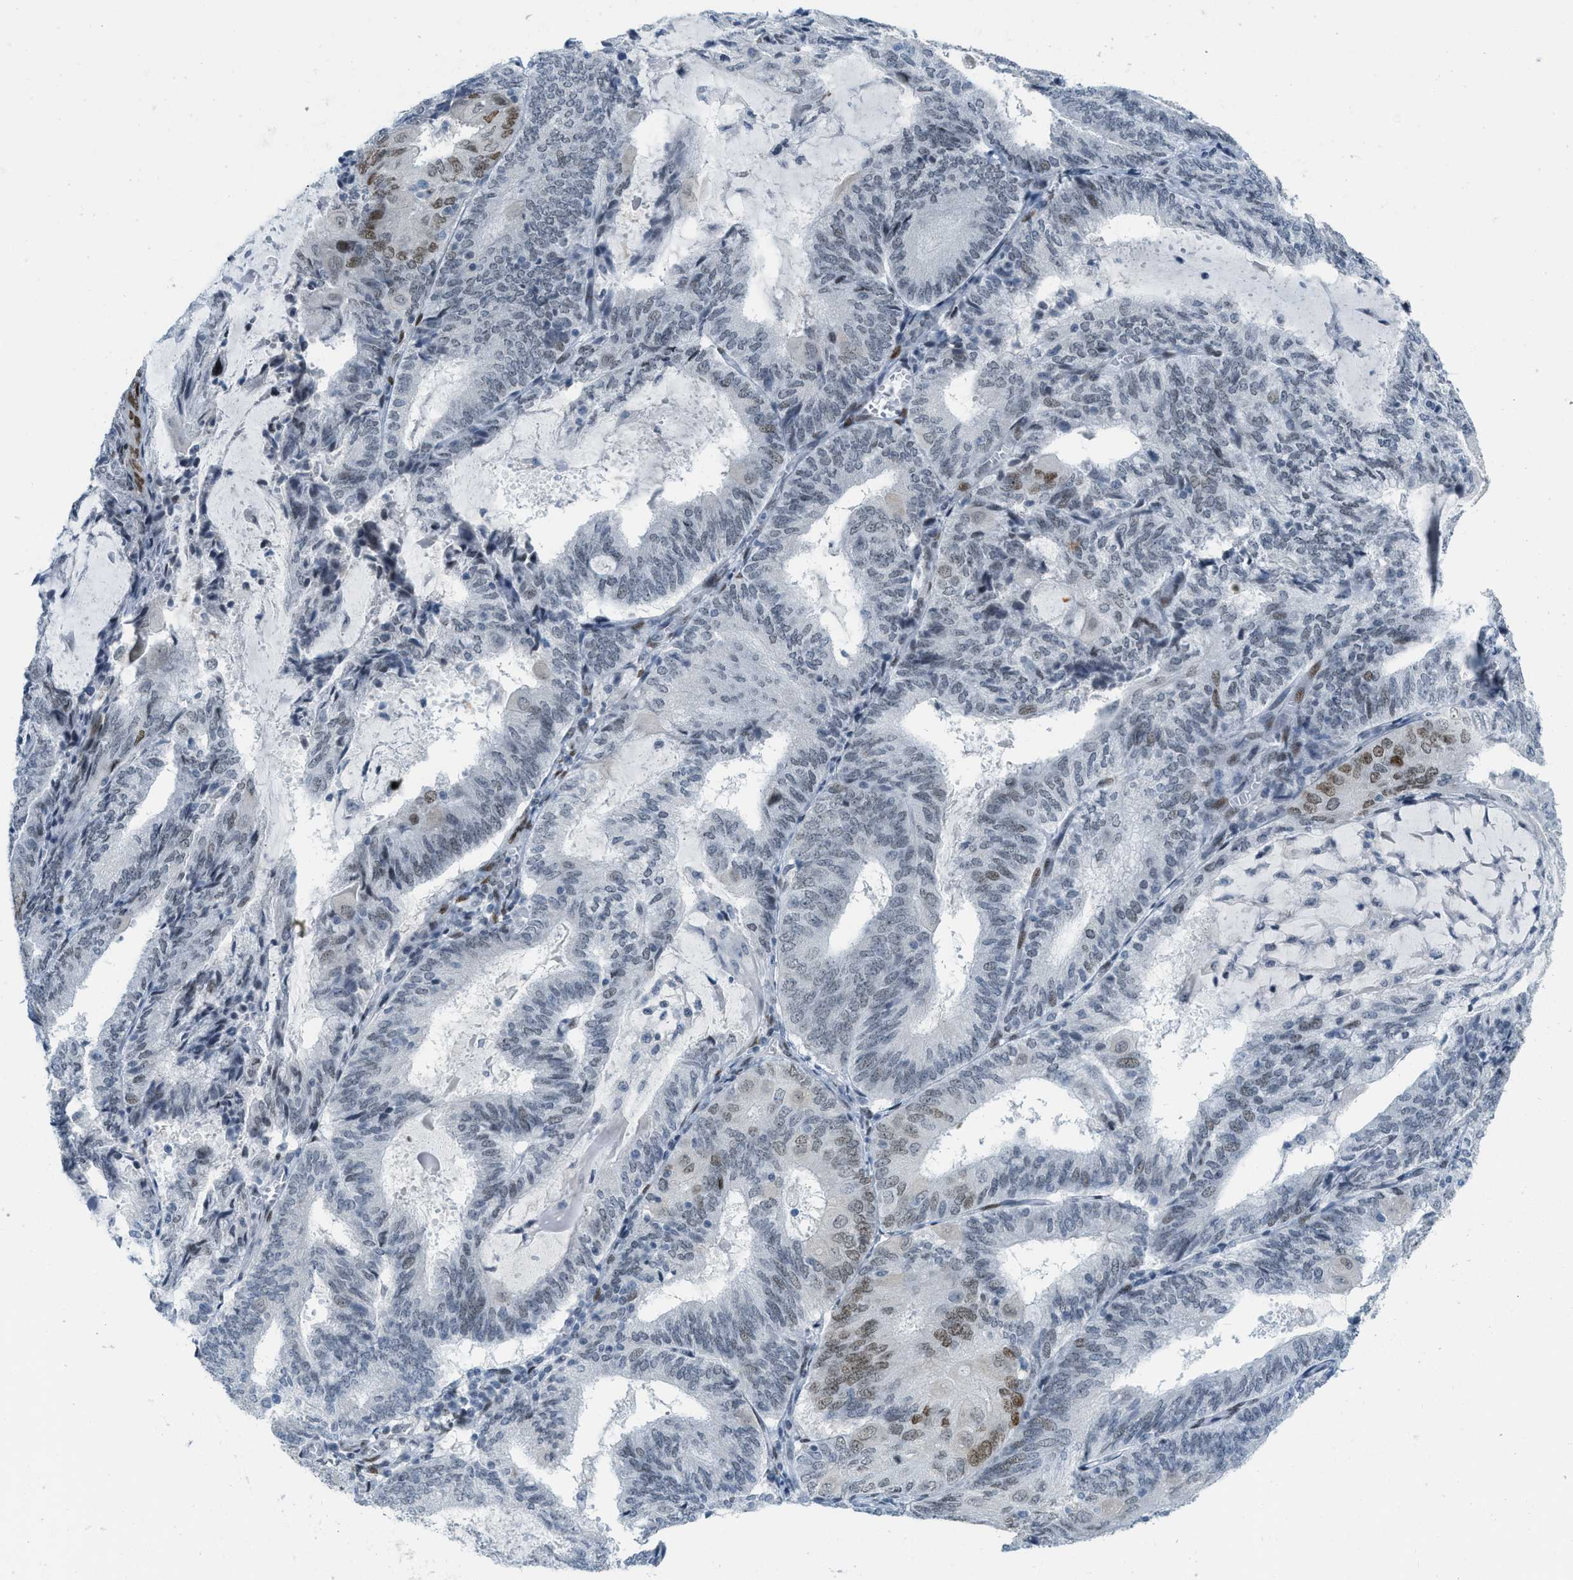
{"staining": {"intensity": "moderate", "quantity": "<25%", "location": "nuclear"}, "tissue": "endometrial cancer", "cell_type": "Tumor cells", "image_type": "cancer", "snomed": [{"axis": "morphology", "description": "Adenocarcinoma, NOS"}, {"axis": "topography", "description": "Endometrium"}], "caption": "Protein expression analysis of endometrial adenocarcinoma shows moderate nuclear positivity in approximately <25% of tumor cells.", "gene": "PBX1", "patient": {"sex": "female", "age": 81}}